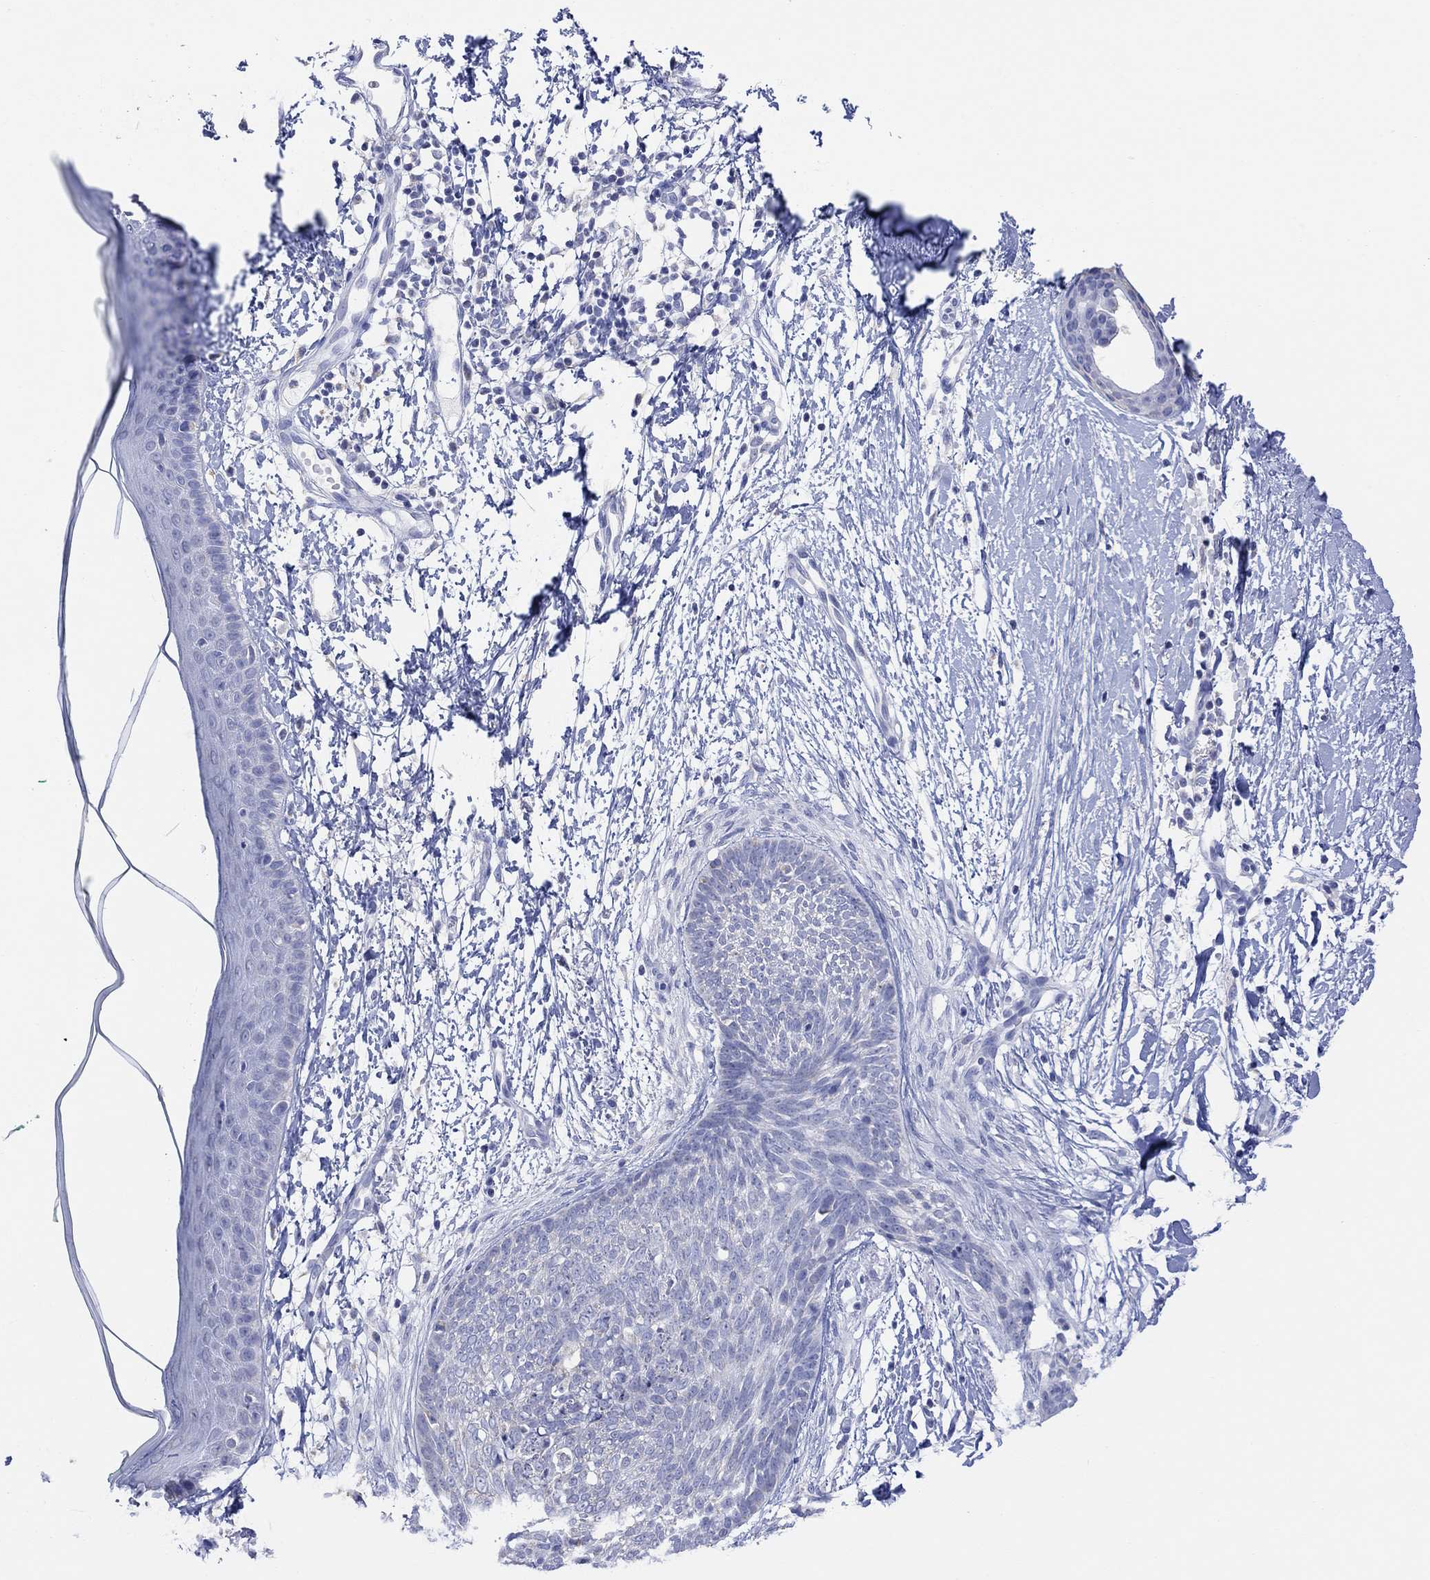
{"staining": {"intensity": "negative", "quantity": "none", "location": "none"}, "tissue": "skin cancer", "cell_type": "Tumor cells", "image_type": "cancer", "snomed": [{"axis": "morphology", "description": "Normal tissue, NOS"}, {"axis": "morphology", "description": "Basal cell carcinoma"}, {"axis": "topography", "description": "Skin"}], "caption": "The IHC image has no significant expression in tumor cells of skin cancer tissue. (Stains: DAB (3,3'-diaminobenzidine) IHC with hematoxylin counter stain, Microscopy: brightfield microscopy at high magnification).", "gene": "SYT12", "patient": {"sex": "male", "age": 84}}